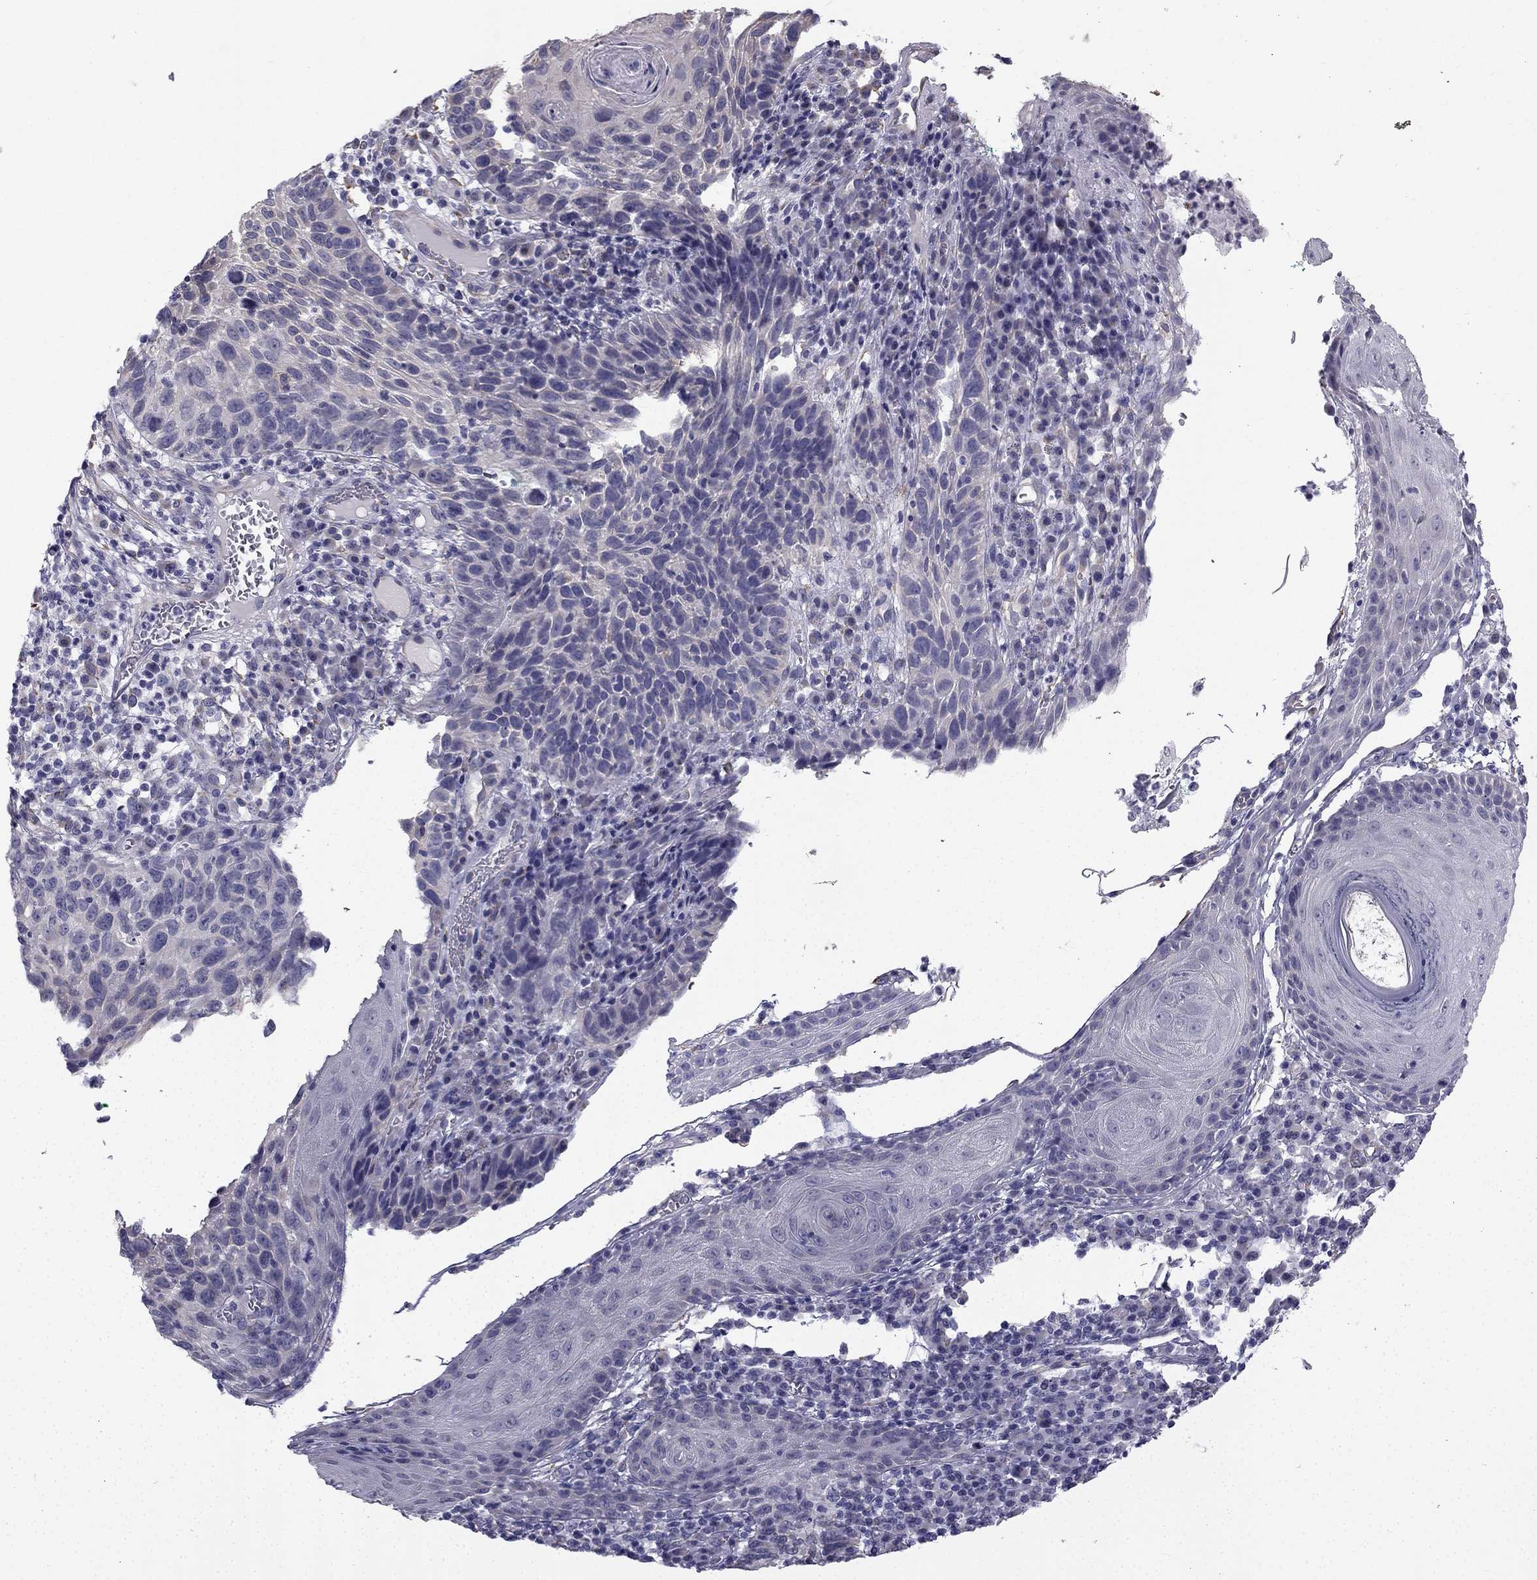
{"staining": {"intensity": "negative", "quantity": "none", "location": "none"}, "tissue": "skin cancer", "cell_type": "Tumor cells", "image_type": "cancer", "snomed": [{"axis": "morphology", "description": "Squamous cell carcinoma, NOS"}, {"axis": "topography", "description": "Skin"}], "caption": "DAB immunohistochemical staining of human skin squamous cell carcinoma shows no significant positivity in tumor cells. Brightfield microscopy of IHC stained with DAB (3,3'-diaminobenzidine) (brown) and hematoxylin (blue), captured at high magnification.", "gene": "CCDC40", "patient": {"sex": "male", "age": 92}}